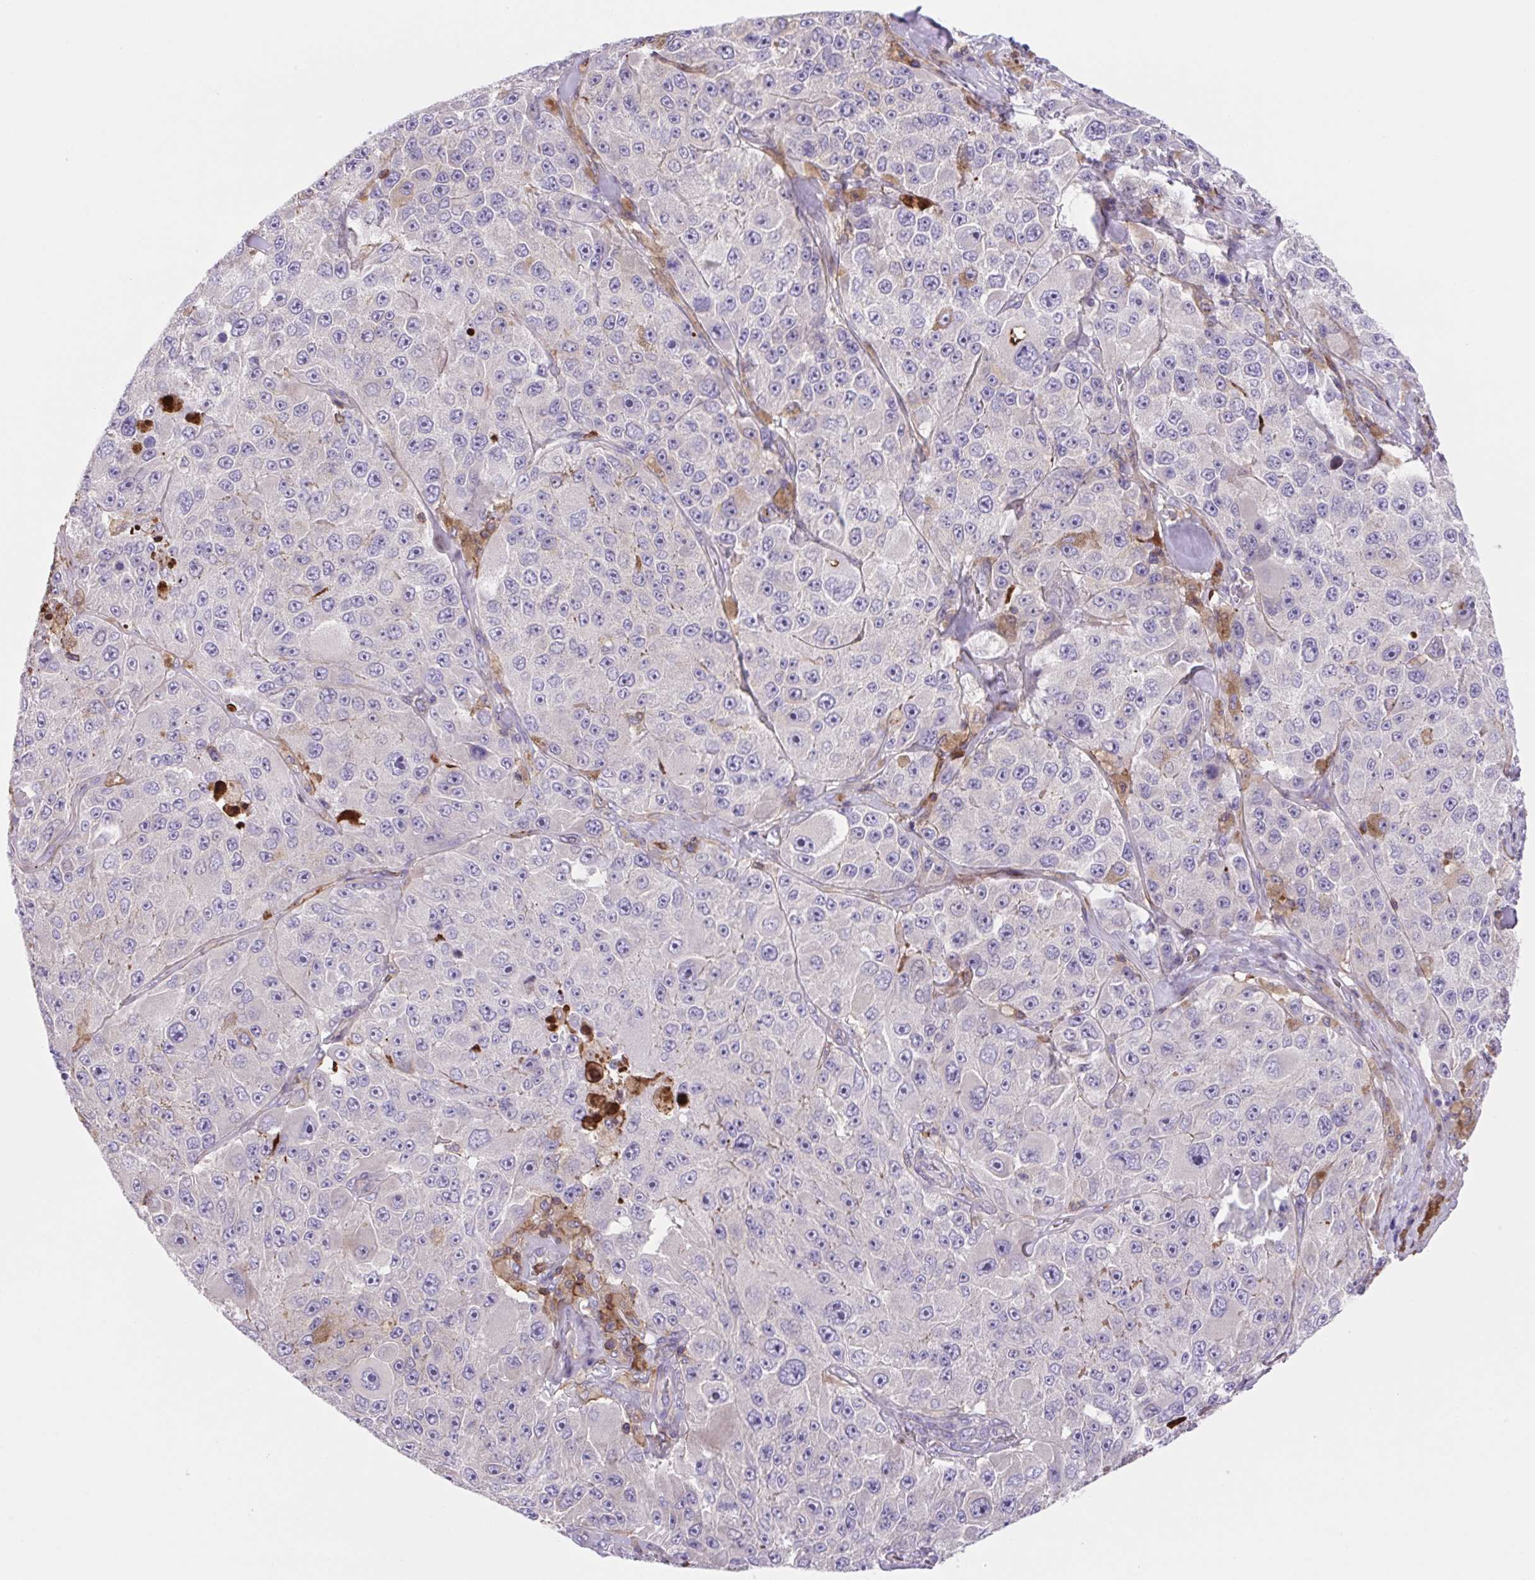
{"staining": {"intensity": "negative", "quantity": "none", "location": "none"}, "tissue": "melanoma", "cell_type": "Tumor cells", "image_type": "cancer", "snomed": [{"axis": "morphology", "description": "Malignant melanoma, Metastatic site"}, {"axis": "topography", "description": "Lymph node"}], "caption": "Immunohistochemistry (IHC) of human malignant melanoma (metastatic site) demonstrates no positivity in tumor cells.", "gene": "TPRG1", "patient": {"sex": "male", "age": 62}}